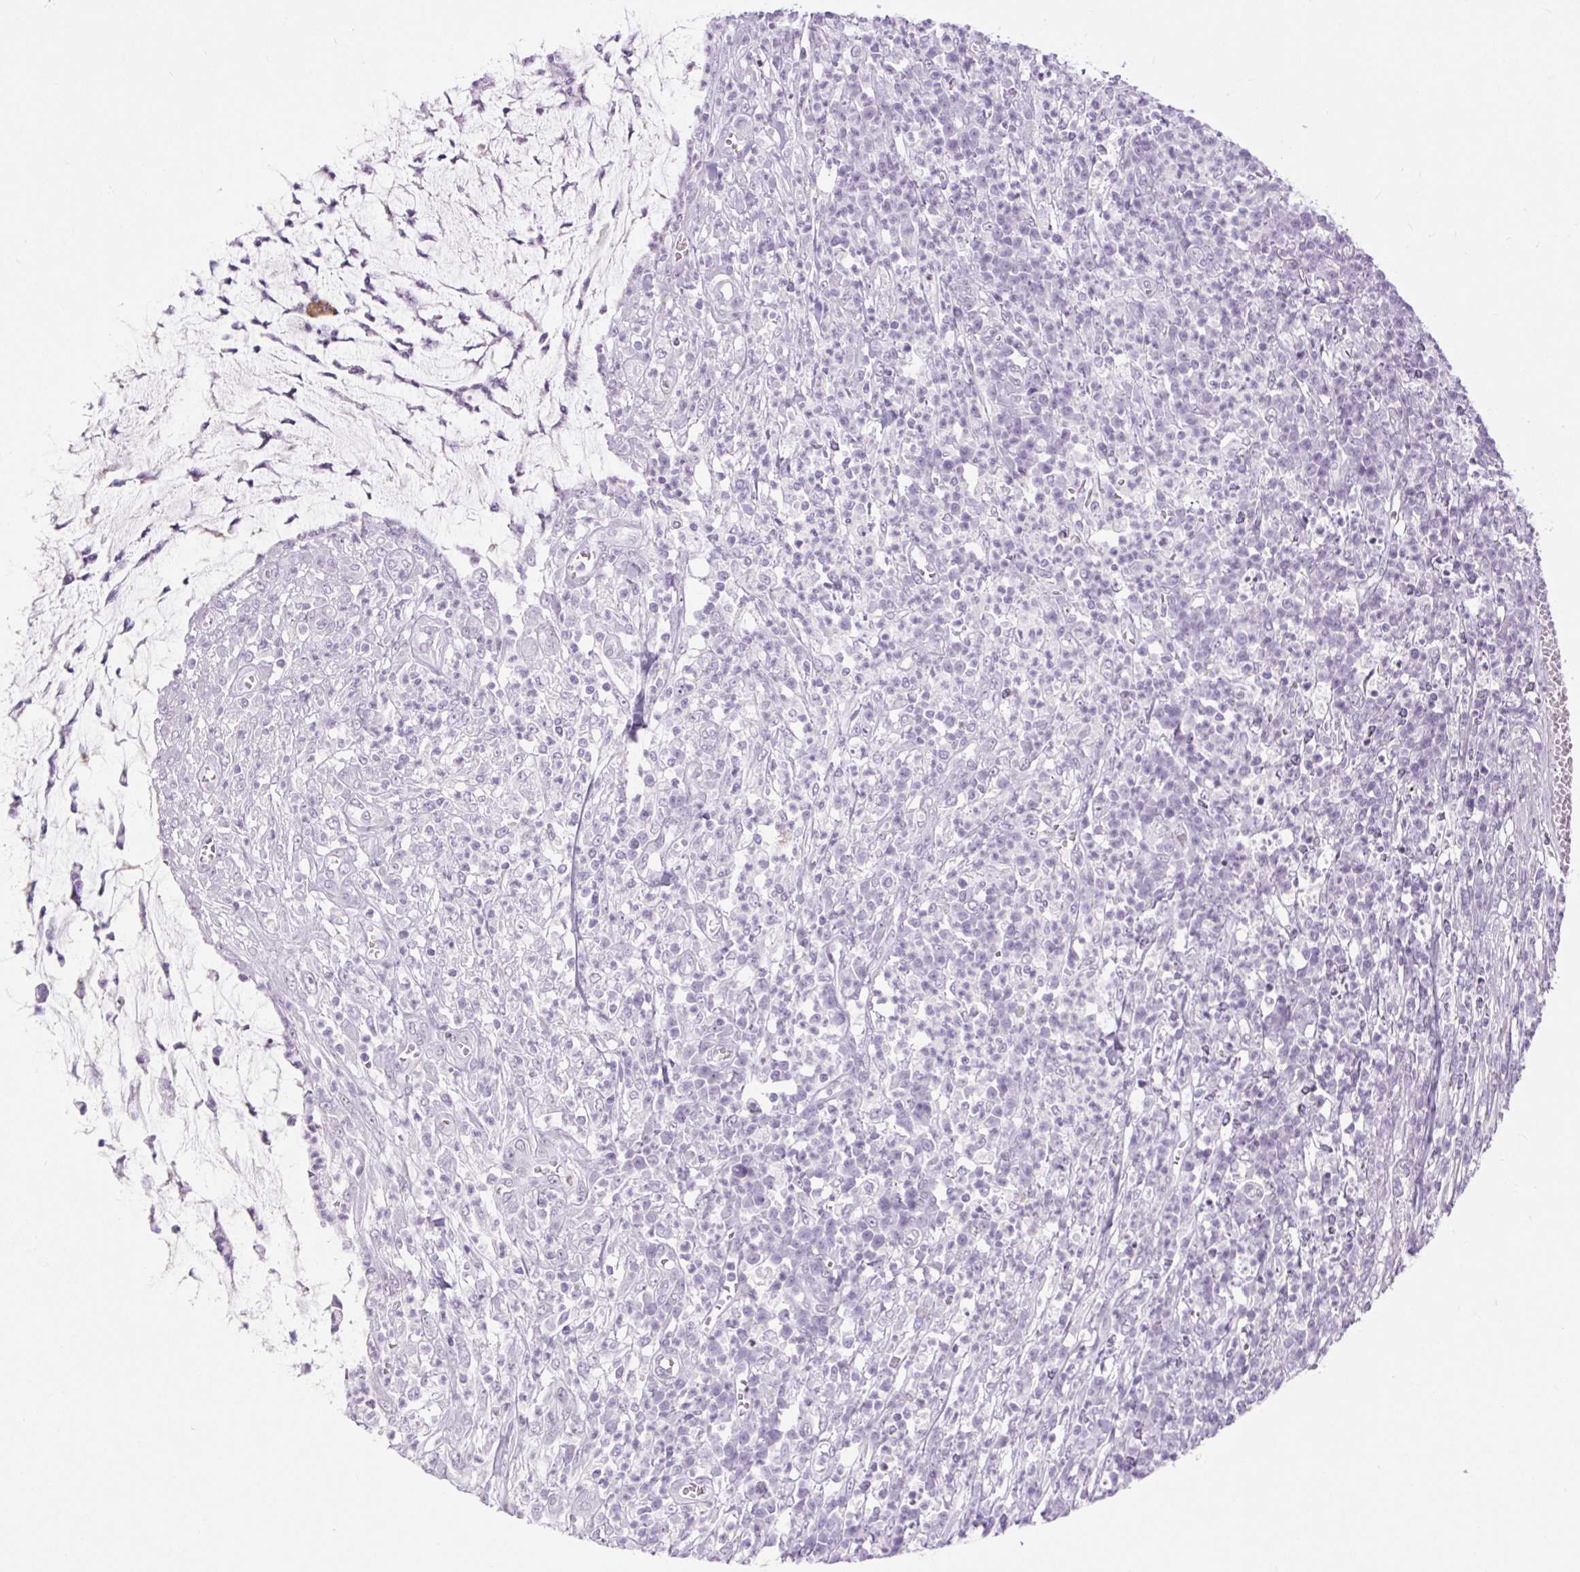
{"staining": {"intensity": "negative", "quantity": "none", "location": "none"}, "tissue": "colorectal cancer", "cell_type": "Tumor cells", "image_type": "cancer", "snomed": [{"axis": "morphology", "description": "Adenocarcinoma, NOS"}, {"axis": "topography", "description": "Colon"}], "caption": "Tumor cells are negative for brown protein staining in colorectal adenocarcinoma.", "gene": "BCAS1", "patient": {"sex": "male", "age": 65}}